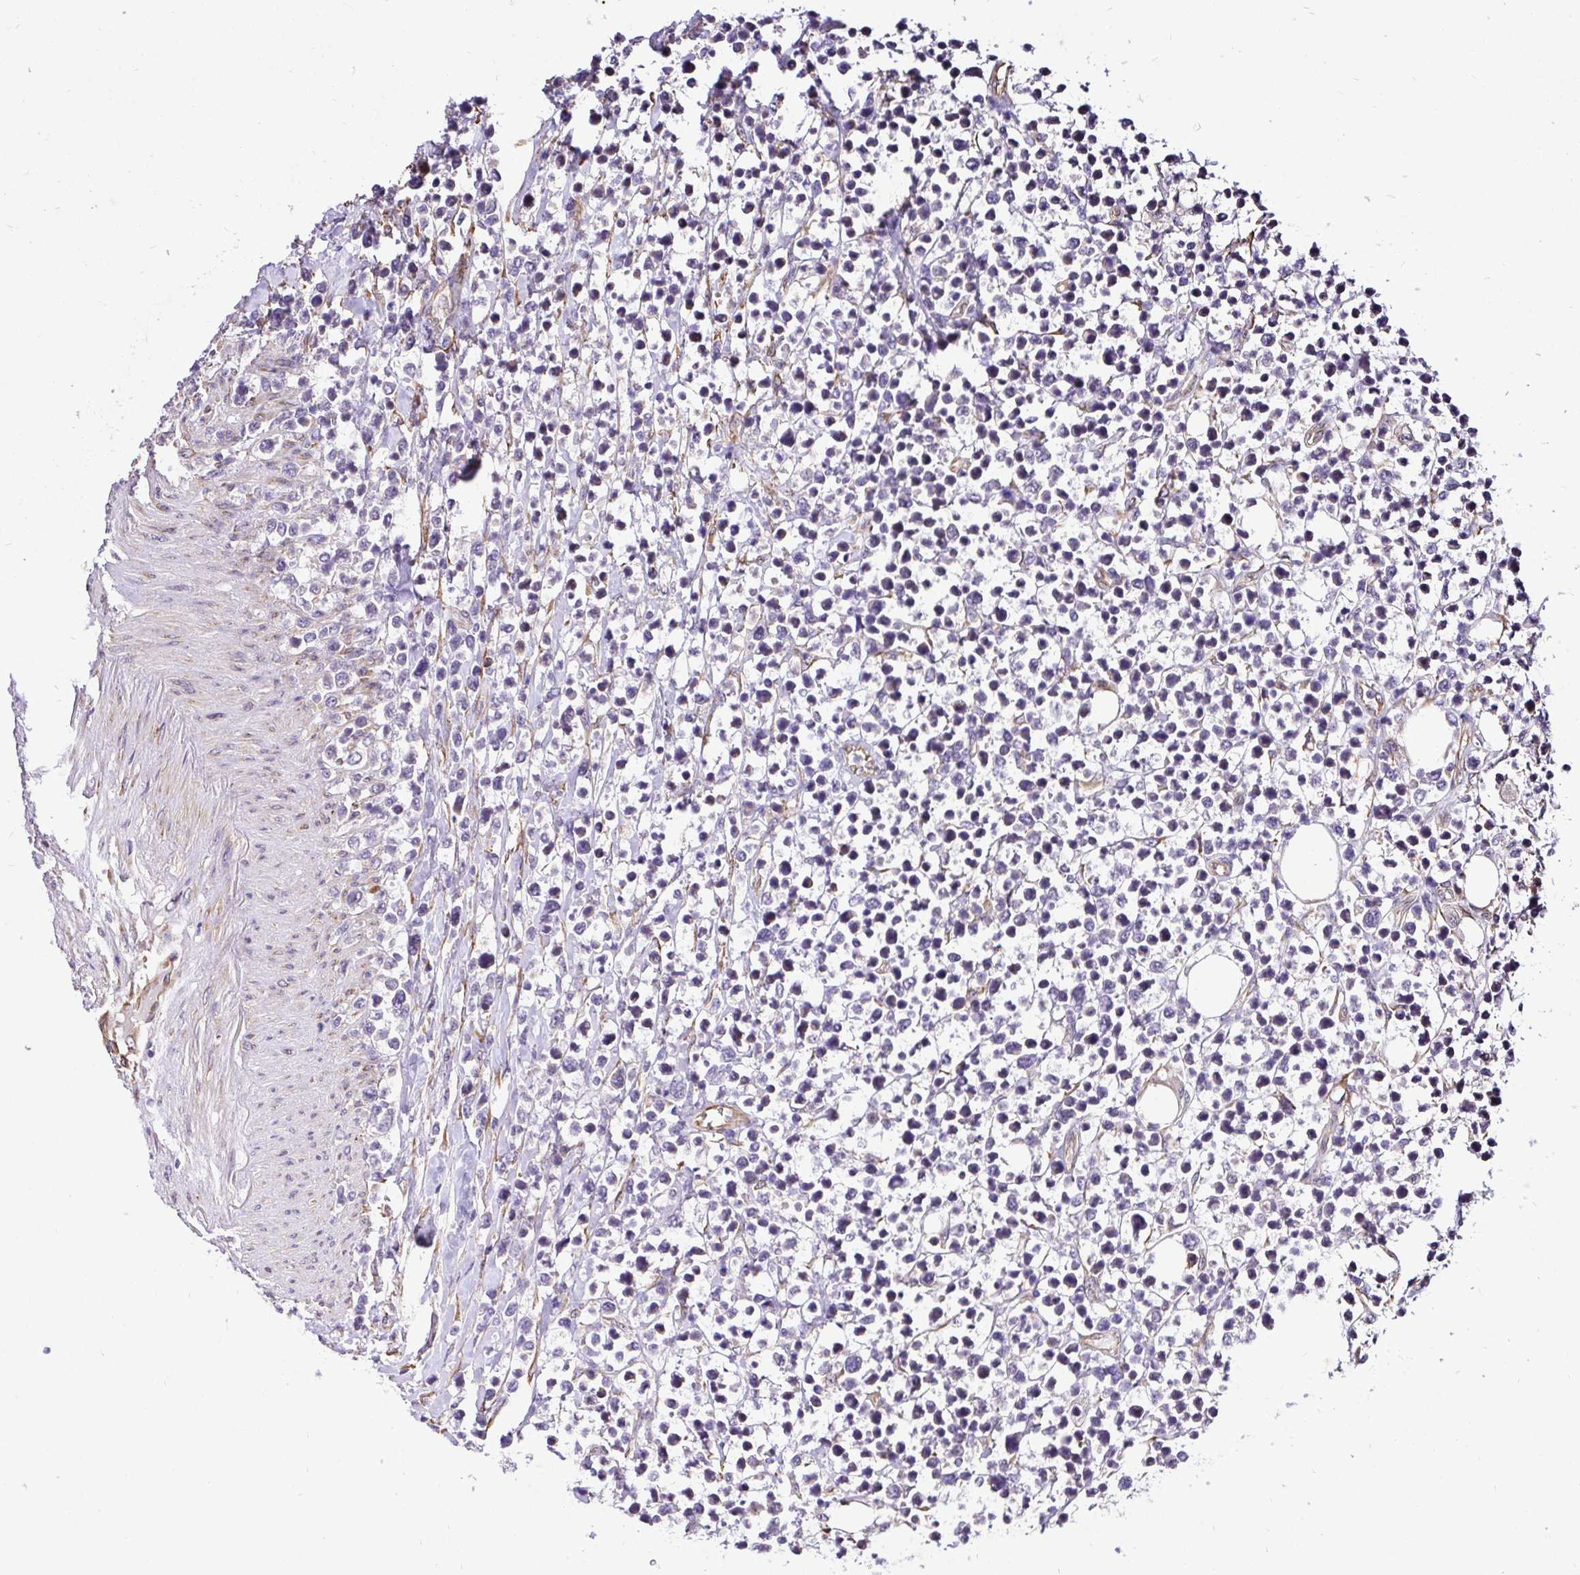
{"staining": {"intensity": "negative", "quantity": "none", "location": "none"}, "tissue": "lymphoma", "cell_type": "Tumor cells", "image_type": "cancer", "snomed": [{"axis": "morphology", "description": "Malignant lymphoma, non-Hodgkin's type, High grade"}, {"axis": "topography", "description": "Soft tissue"}], "caption": "IHC photomicrograph of malignant lymphoma, non-Hodgkin's type (high-grade) stained for a protein (brown), which demonstrates no positivity in tumor cells.", "gene": "CCDC122", "patient": {"sex": "female", "age": 56}}